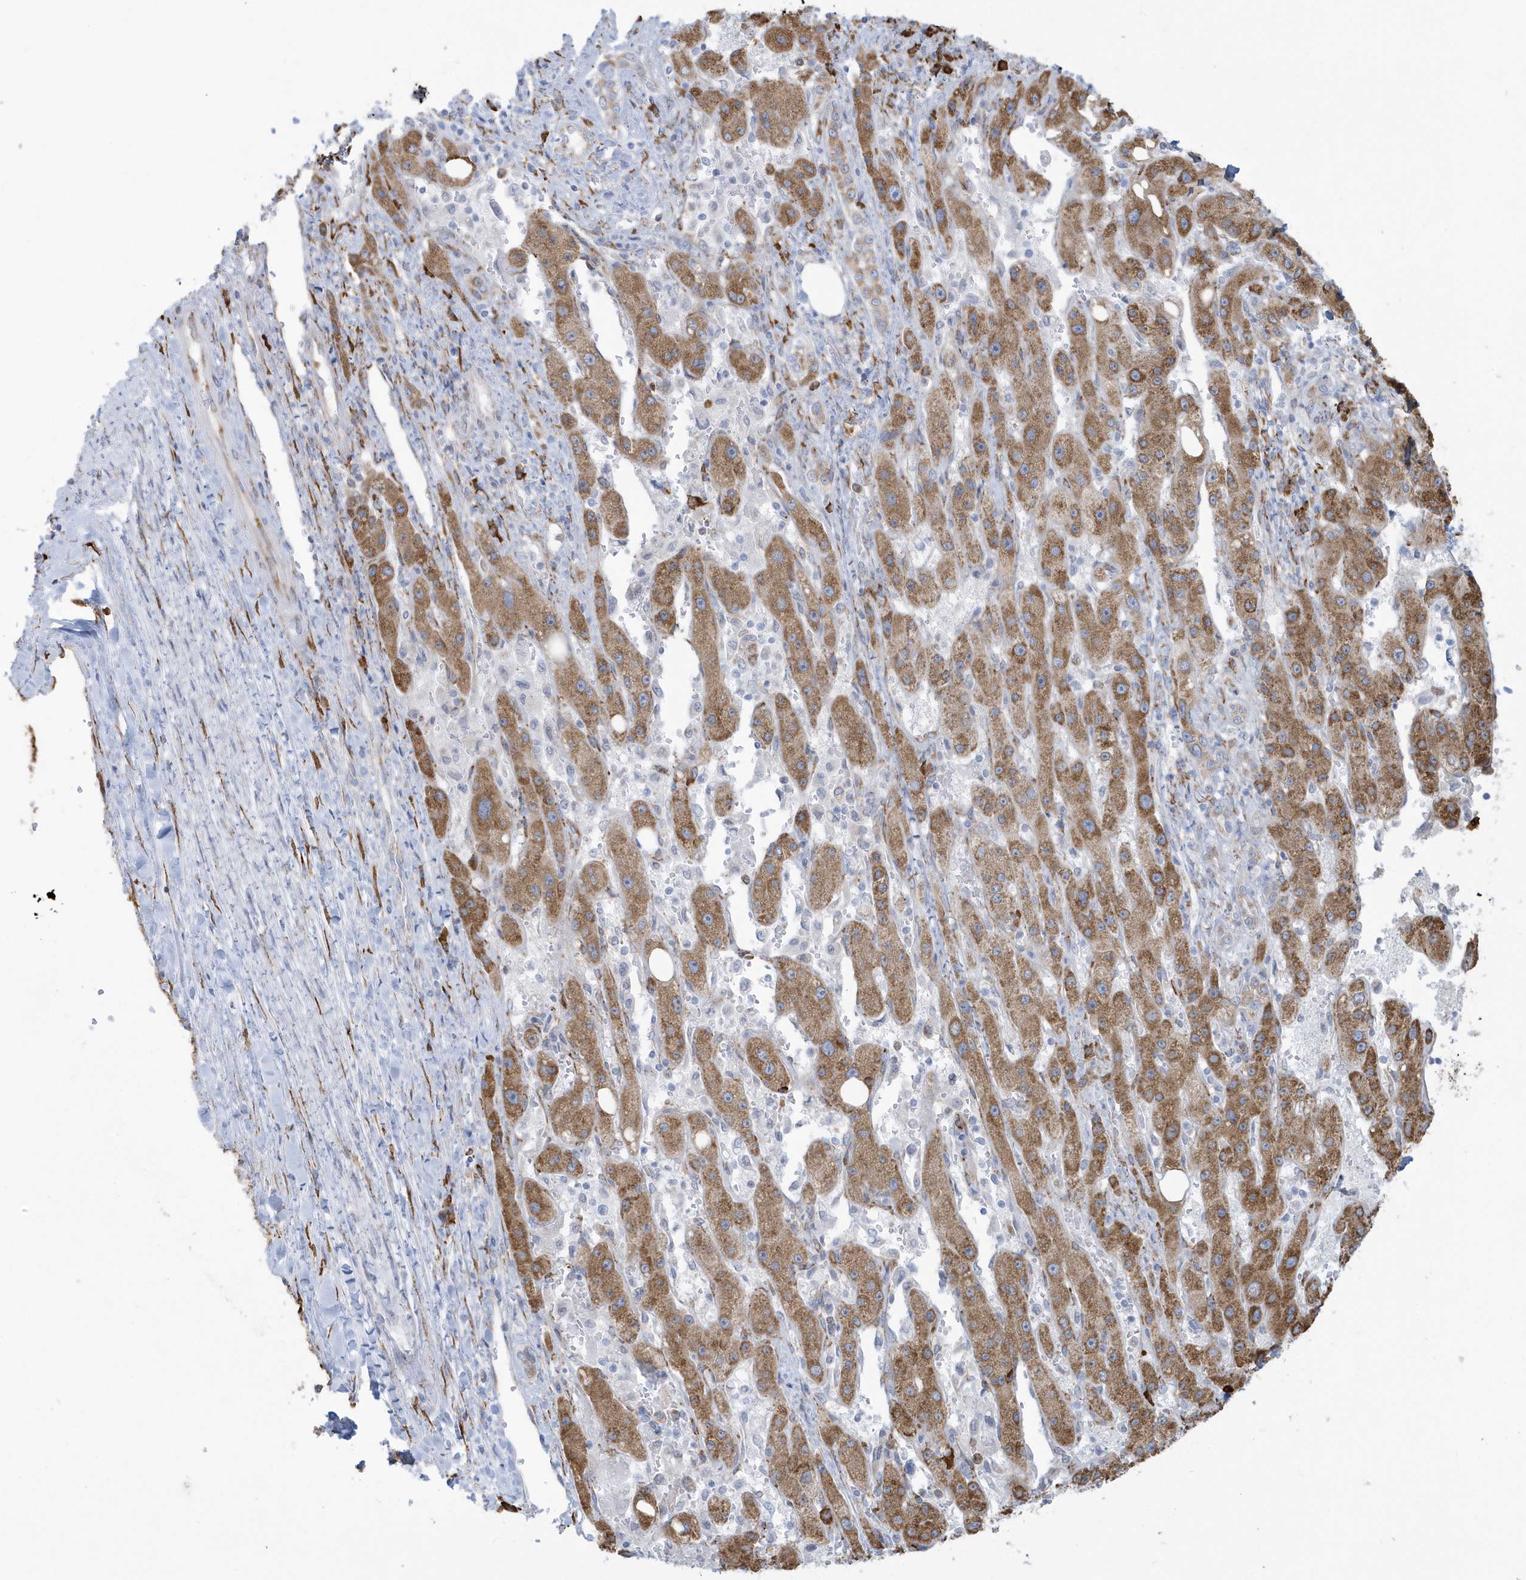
{"staining": {"intensity": "moderate", "quantity": ">75%", "location": "cytoplasmic/membranous"}, "tissue": "liver cancer", "cell_type": "Tumor cells", "image_type": "cancer", "snomed": [{"axis": "morphology", "description": "Carcinoma, Hepatocellular, NOS"}, {"axis": "topography", "description": "Liver"}], "caption": "Liver cancer (hepatocellular carcinoma) stained with a protein marker displays moderate staining in tumor cells.", "gene": "DCAF1", "patient": {"sex": "female", "age": 73}}